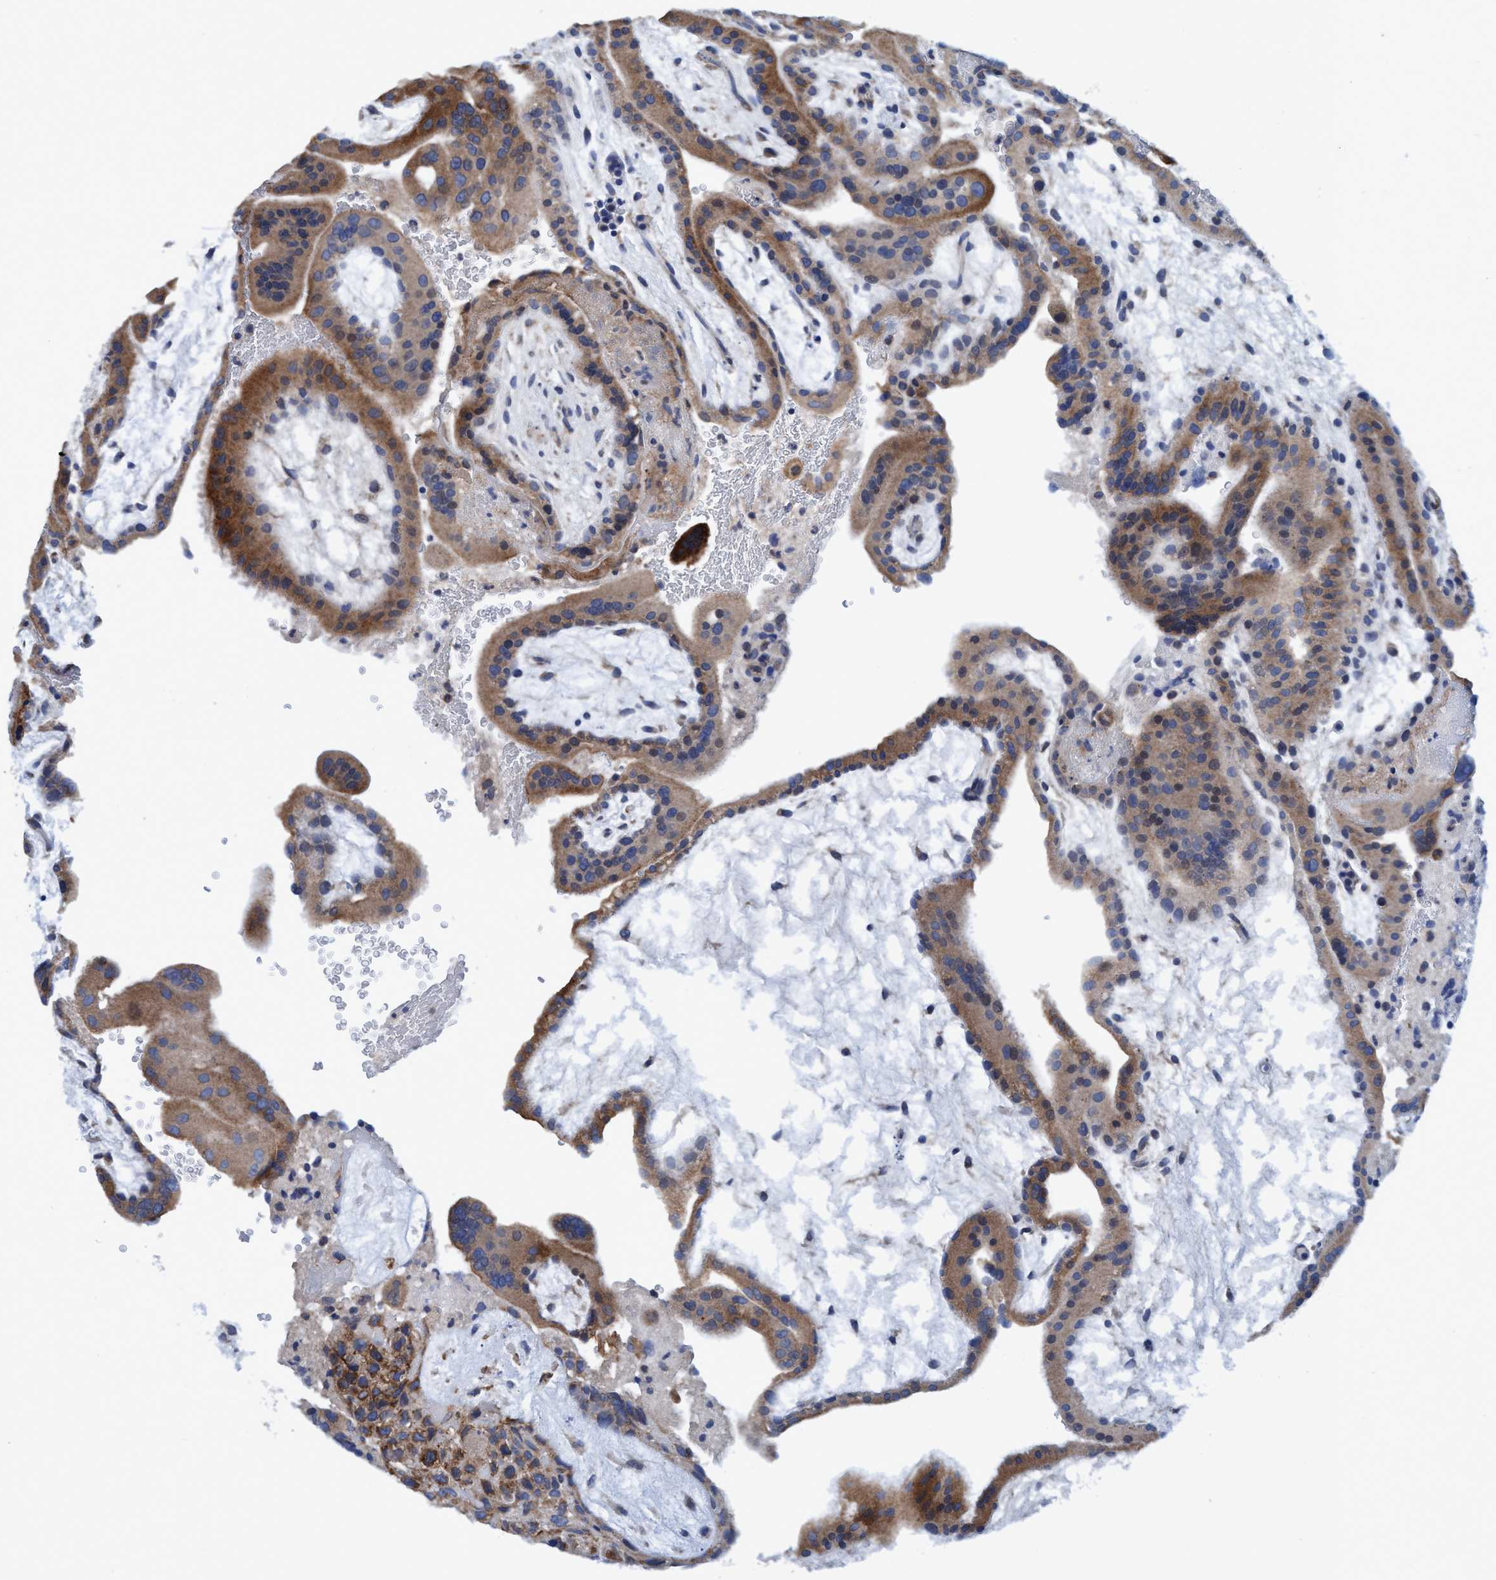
{"staining": {"intensity": "moderate", "quantity": ">75%", "location": "cytoplasmic/membranous"}, "tissue": "placenta", "cell_type": "Trophoblastic cells", "image_type": "normal", "snomed": [{"axis": "morphology", "description": "Normal tissue, NOS"}, {"axis": "topography", "description": "Placenta"}], "caption": "The histopathology image demonstrates immunohistochemical staining of unremarkable placenta. There is moderate cytoplasmic/membranous staining is present in approximately >75% of trophoblastic cells.", "gene": "CALCOCO2", "patient": {"sex": "female", "age": 19}}